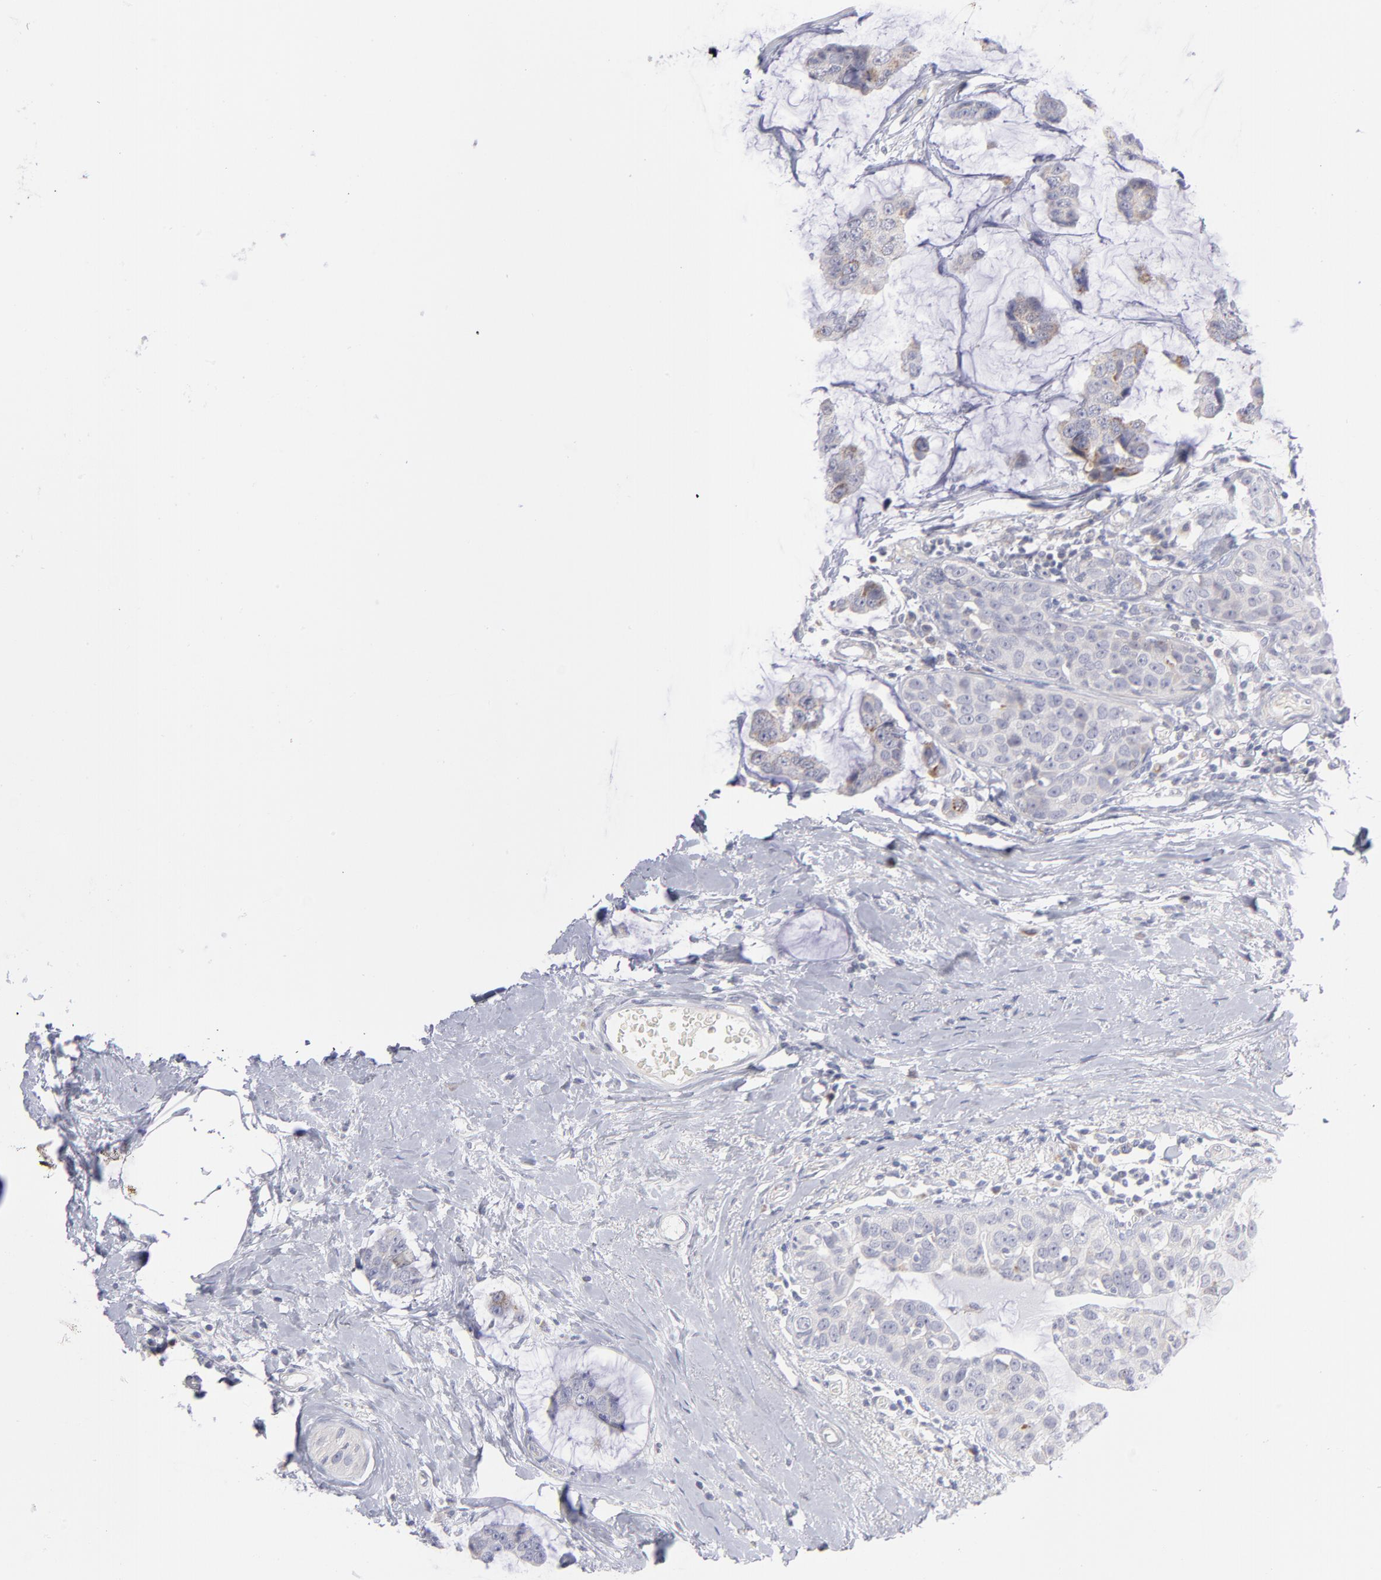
{"staining": {"intensity": "weak", "quantity": "<25%", "location": "cytoplasmic/membranous"}, "tissue": "breast cancer", "cell_type": "Tumor cells", "image_type": "cancer", "snomed": [{"axis": "morphology", "description": "Normal tissue, NOS"}, {"axis": "morphology", "description": "Duct carcinoma"}, {"axis": "topography", "description": "Breast"}], "caption": "Immunohistochemical staining of human breast cancer reveals no significant staining in tumor cells. (DAB immunohistochemistry, high magnification).", "gene": "MTHFD2", "patient": {"sex": "female", "age": 50}}